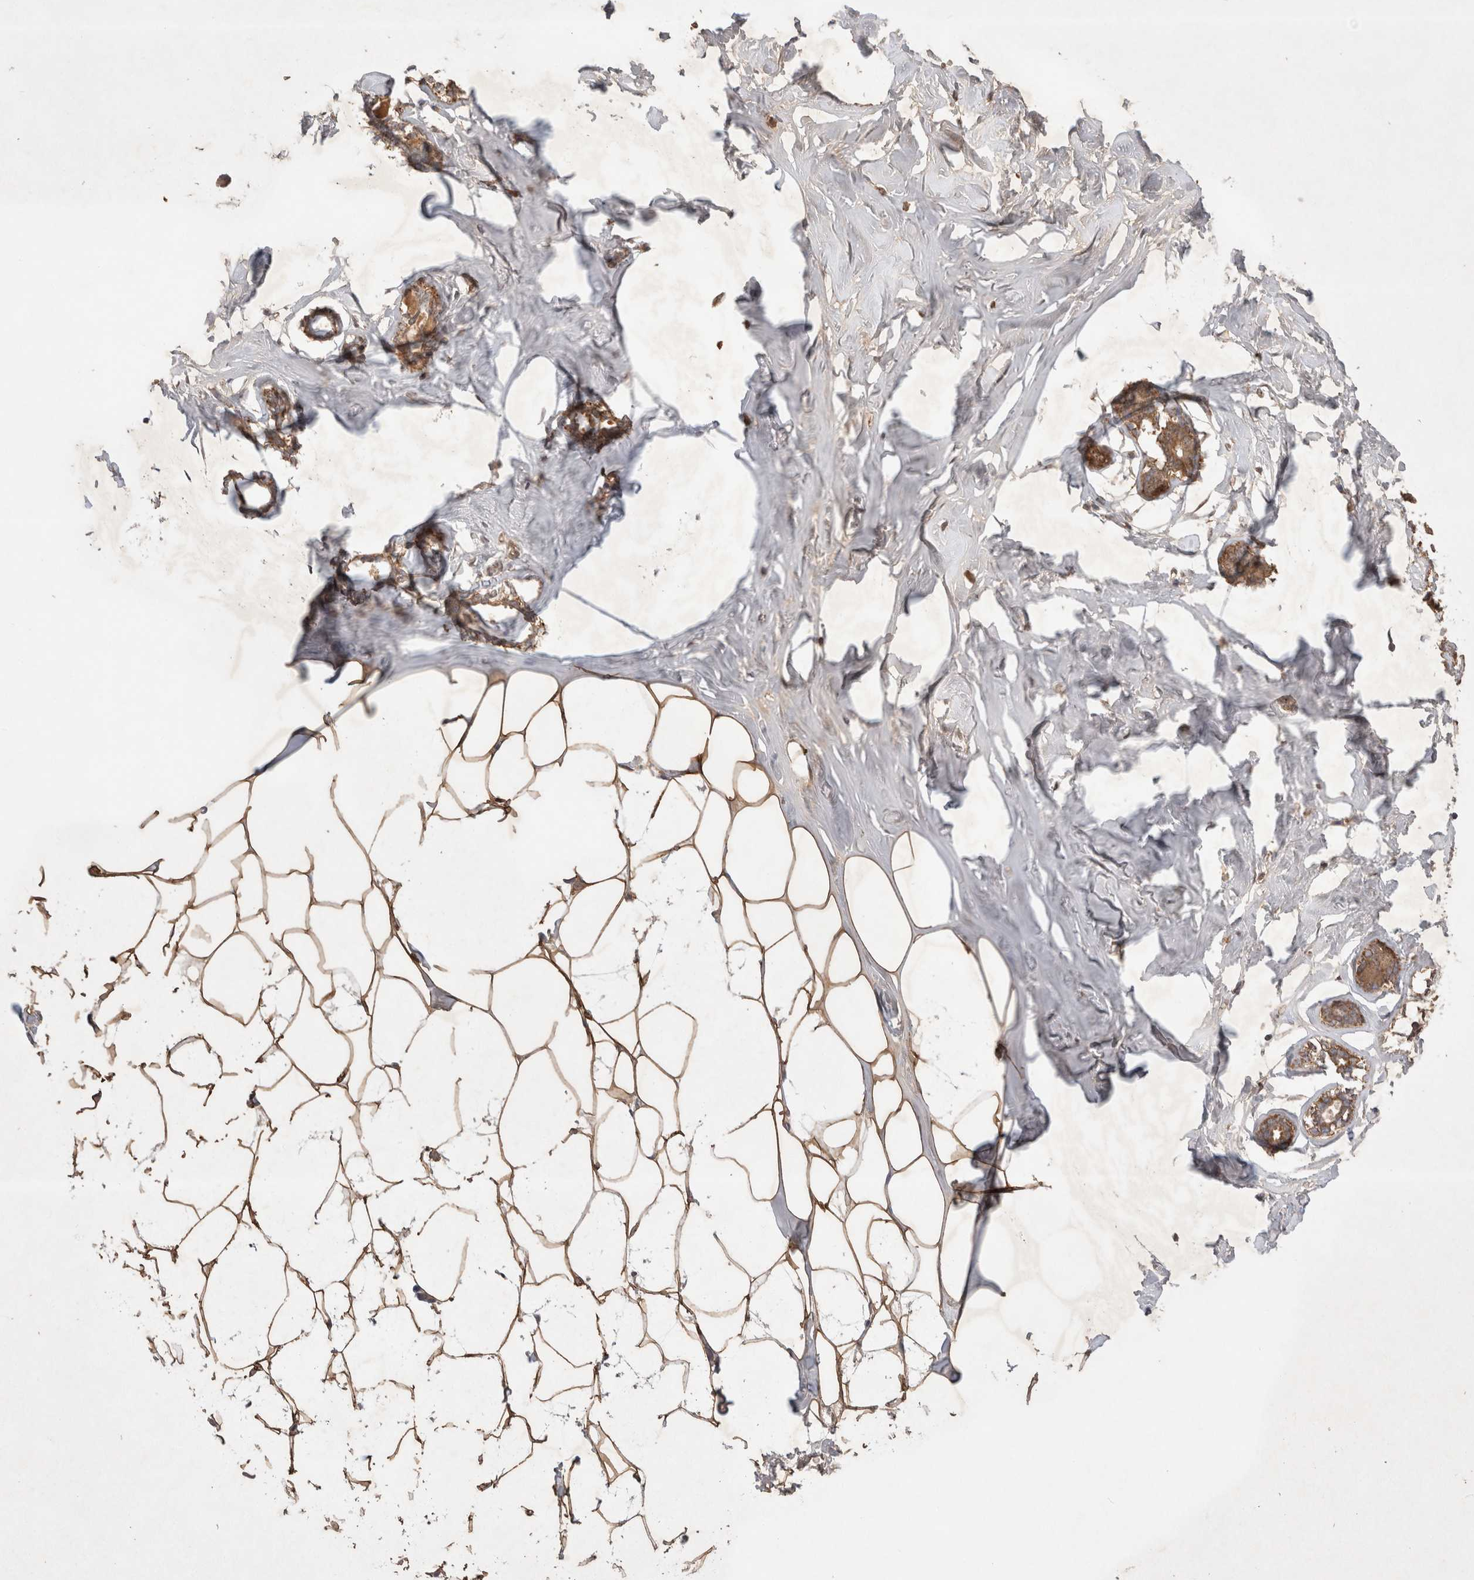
{"staining": {"intensity": "moderate", "quantity": ">75%", "location": "cytoplasmic/membranous"}, "tissue": "adipose tissue", "cell_type": "Adipocytes", "image_type": "normal", "snomed": [{"axis": "morphology", "description": "Normal tissue, NOS"}, {"axis": "morphology", "description": "Fibrosis, NOS"}, {"axis": "topography", "description": "Breast"}, {"axis": "topography", "description": "Adipose tissue"}], "caption": "Moderate cytoplasmic/membranous positivity is identified in approximately >75% of adipocytes in normal adipose tissue.", "gene": "FAM221A", "patient": {"sex": "female", "age": 39}}